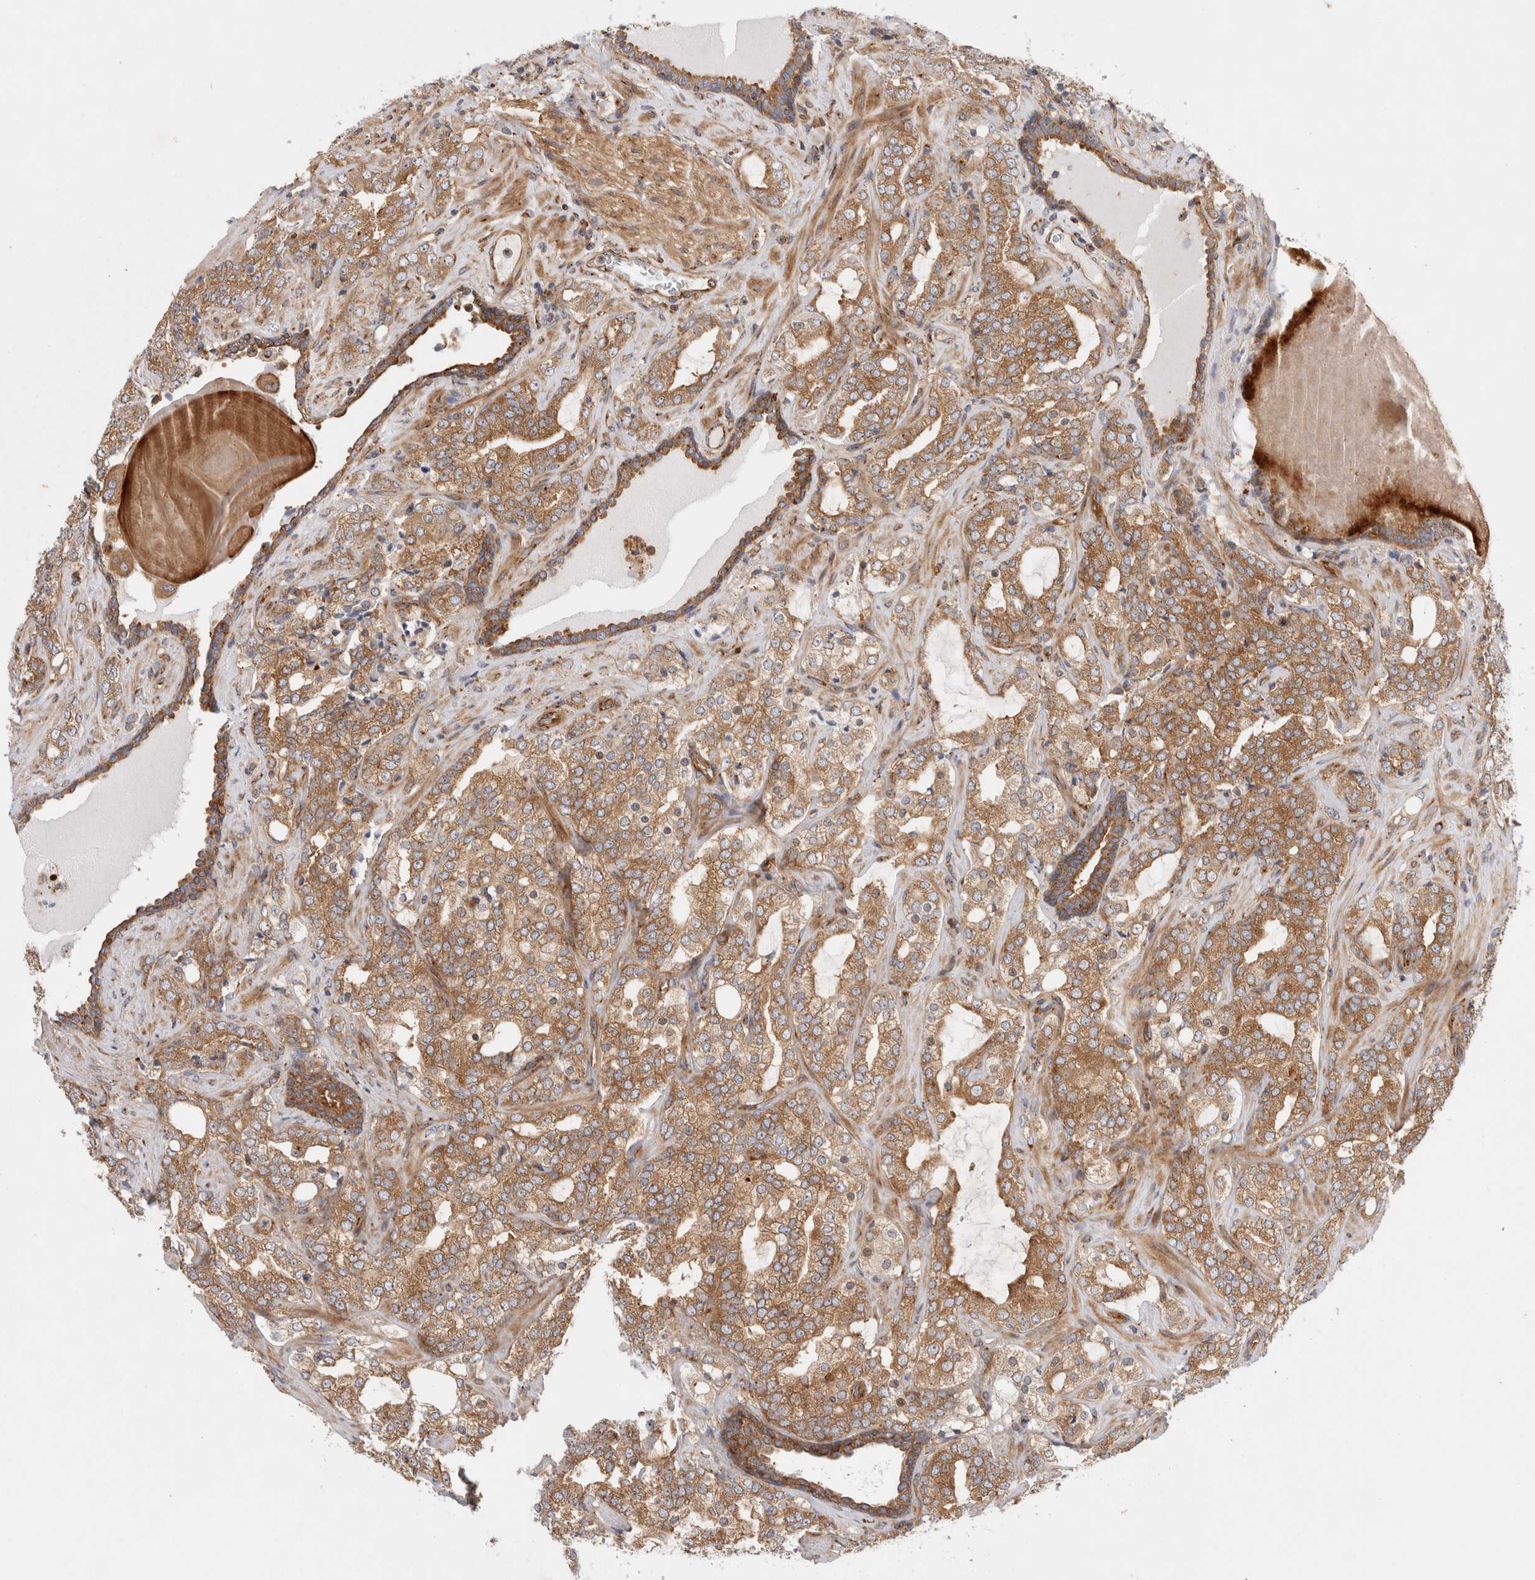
{"staining": {"intensity": "moderate", "quantity": ">75%", "location": "cytoplasmic/membranous"}, "tissue": "prostate cancer", "cell_type": "Tumor cells", "image_type": "cancer", "snomed": [{"axis": "morphology", "description": "Adenocarcinoma, High grade"}, {"axis": "topography", "description": "Prostate"}], "caption": "A histopathology image of human high-grade adenocarcinoma (prostate) stained for a protein reveals moderate cytoplasmic/membranous brown staining in tumor cells.", "gene": "GPR150", "patient": {"sex": "male", "age": 64}}